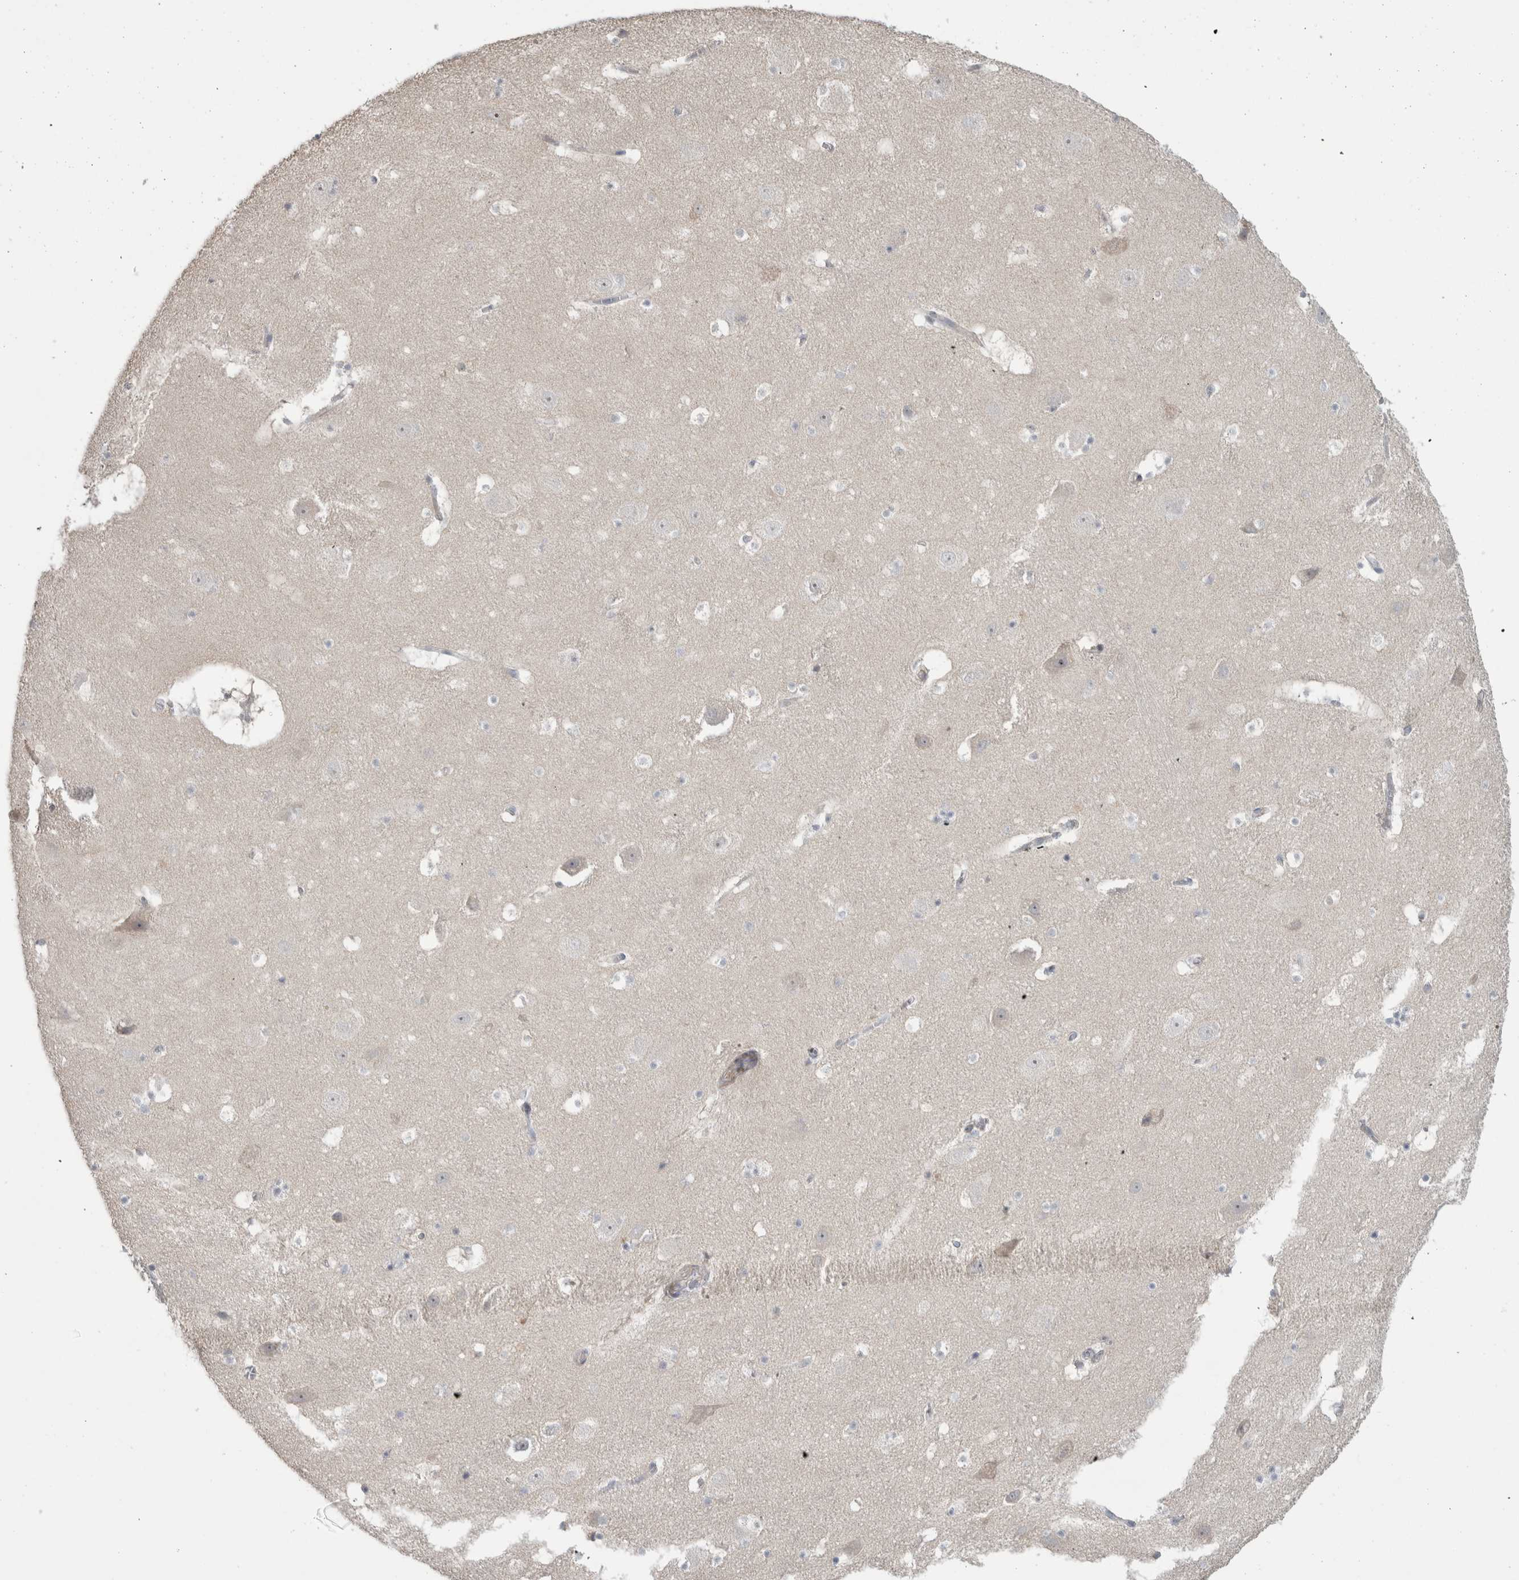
{"staining": {"intensity": "negative", "quantity": "none", "location": "none"}, "tissue": "hippocampus", "cell_type": "Glial cells", "image_type": "normal", "snomed": [{"axis": "morphology", "description": "Normal tissue, NOS"}, {"axis": "topography", "description": "Hippocampus"}], "caption": "This is a photomicrograph of IHC staining of normal hippocampus, which shows no expression in glial cells.", "gene": "ADAM2", "patient": {"sex": "male", "age": 45}}